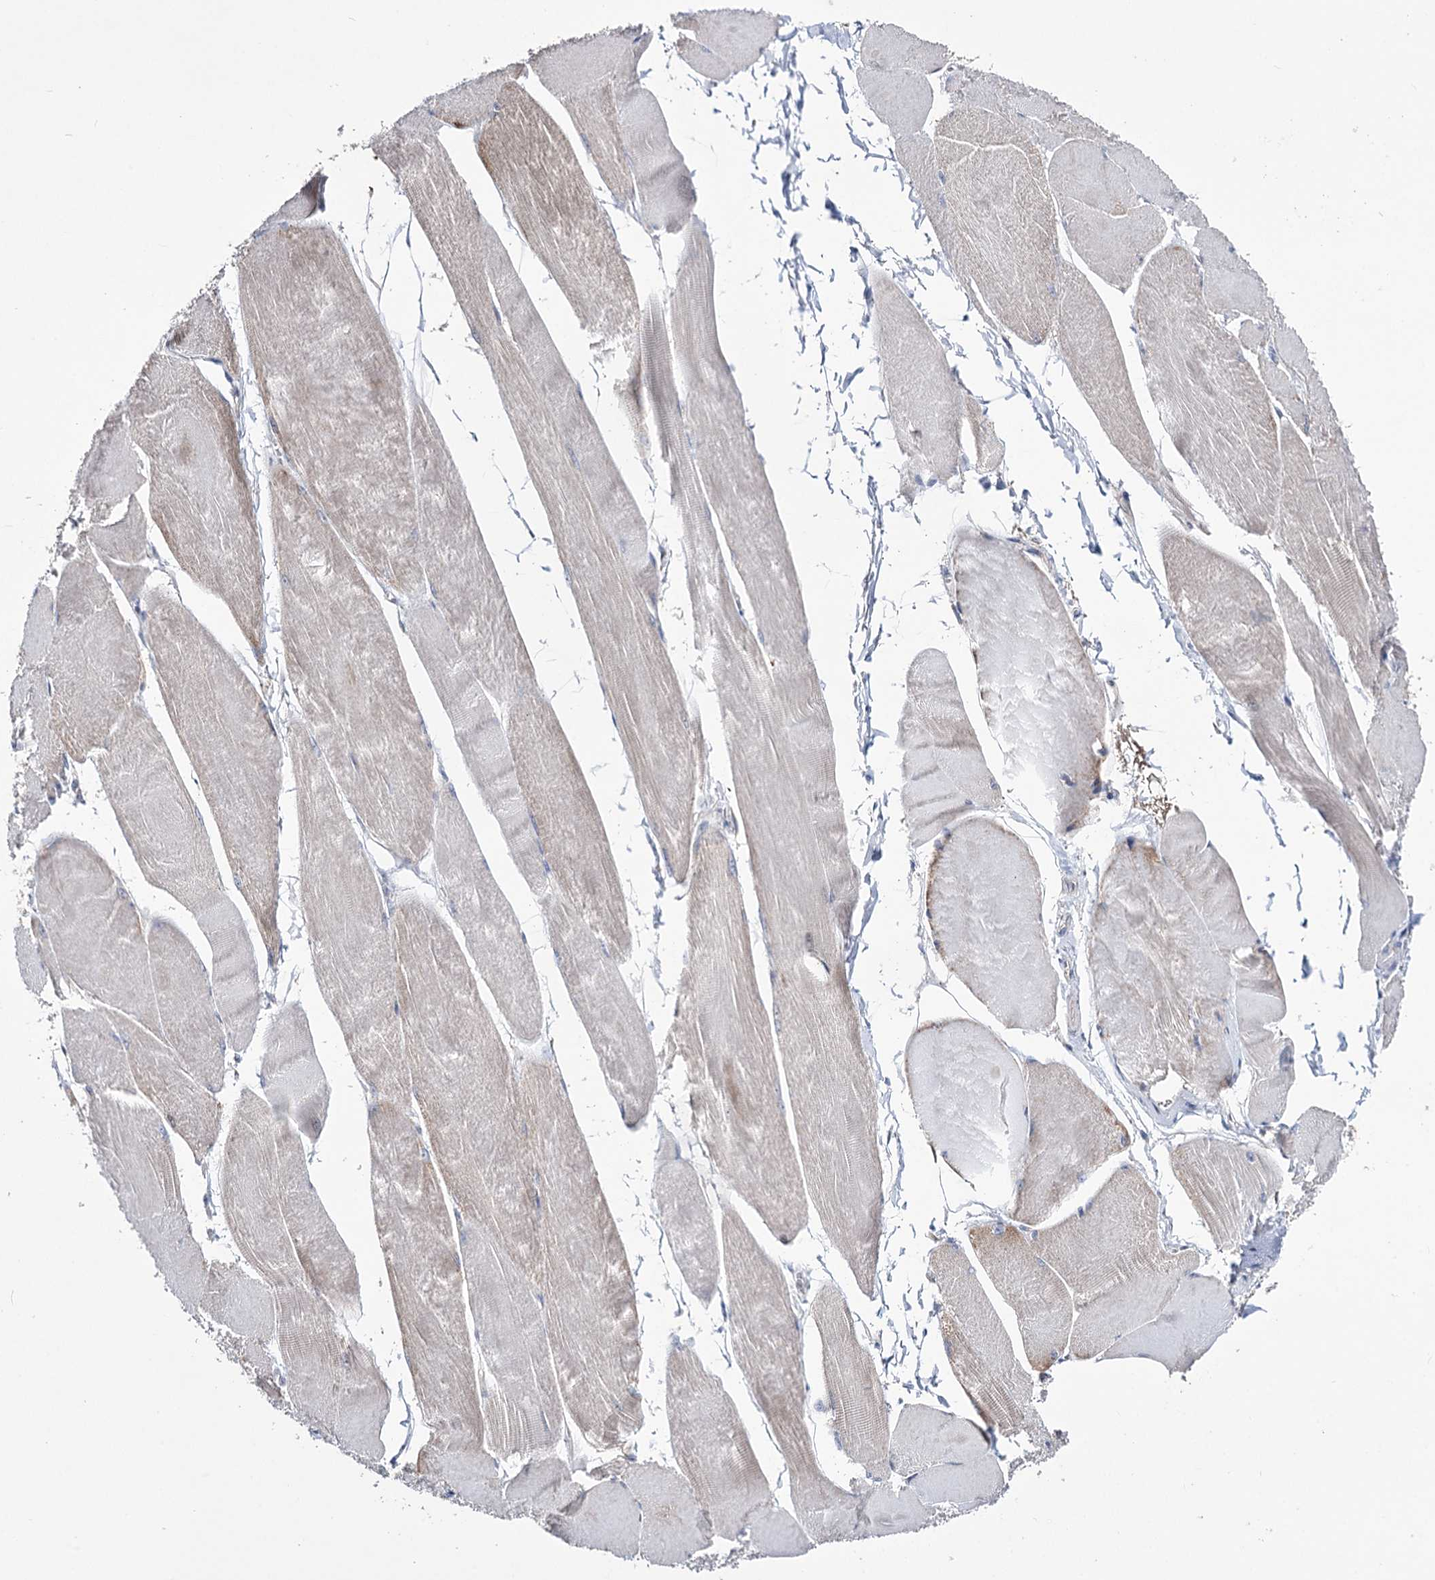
{"staining": {"intensity": "moderate", "quantity": "25%-75%", "location": "cytoplasmic/membranous"}, "tissue": "skeletal muscle", "cell_type": "Myocytes", "image_type": "normal", "snomed": [{"axis": "morphology", "description": "Normal tissue, NOS"}, {"axis": "morphology", "description": "Basal cell carcinoma"}, {"axis": "topography", "description": "Skeletal muscle"}], "caption": "Immunohistochemistry (IHC) image of normal skeletal muscle: skeletal muscle stained using immunohistochemistry exhibits medium levels of moderate protein expression localized specifically in the cytoplasmic/membranous of myocytes, appearing as a cytoplasmic/membranous brown color.", "gene": "OSBPL5", "patient": {"sex": "female", "age": 64}}